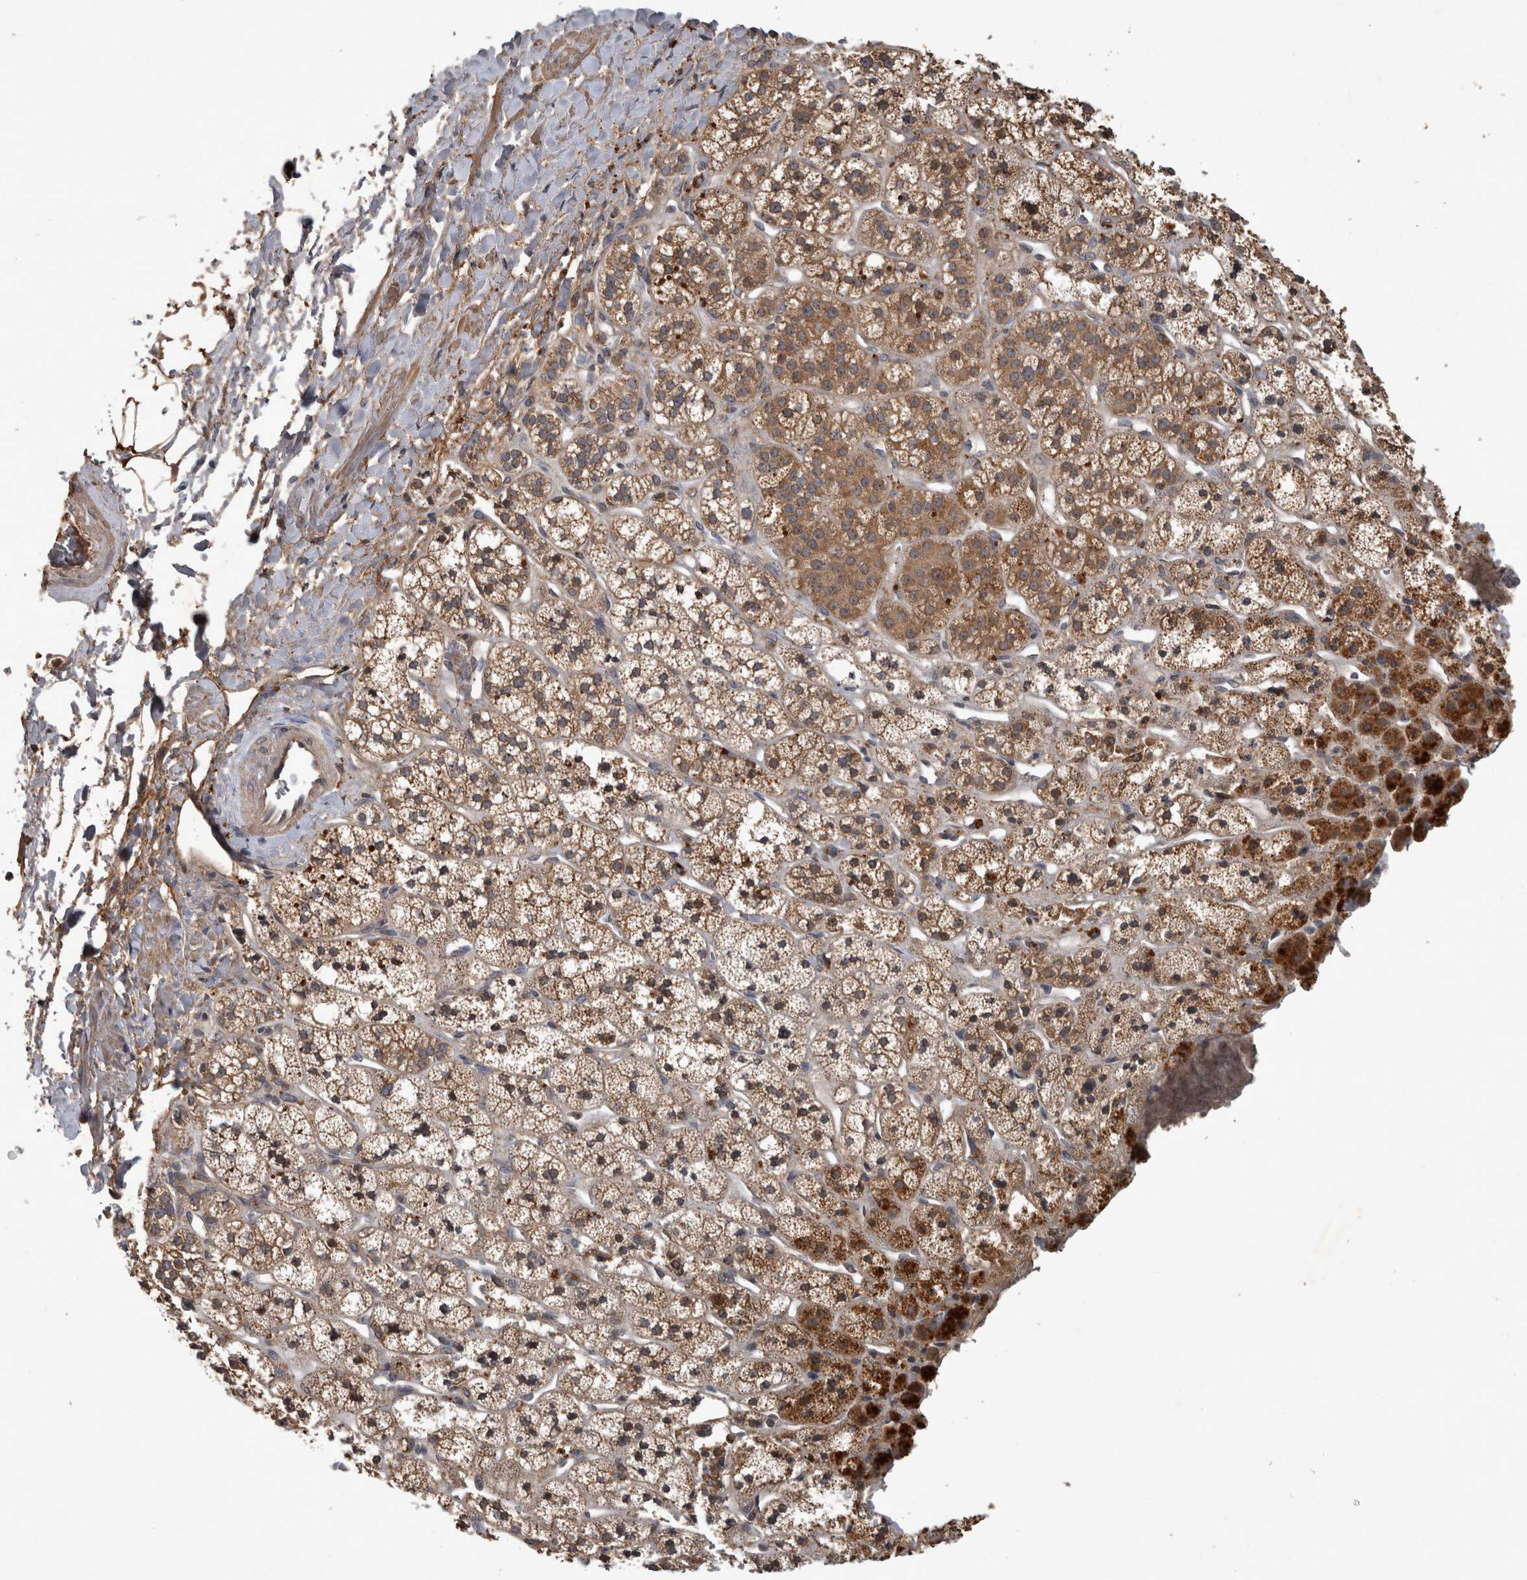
{"staining": {"intensity": "strong", "quantity": ">75%", "location": "cytoplasmic/membranous"}, "tissue": "adrenal gland", "cell_type": "Glandular cells", "image_type": "normal", "snomed": [{"axis": "morphology", "description": "Normal tissue, NOS"}, {"axis": "topography", "description": "Adrenal gland"}], "caption": "High-power microscopy captured an immunohistochemistry (IHC) photomicrograph of normal adrenal gland, revealing strong cytoplasmic/membranous expression in approximately >75% of glandular cells.", "gene": "TRMT61B", "patient": {"sex": "male", "age": 56}}